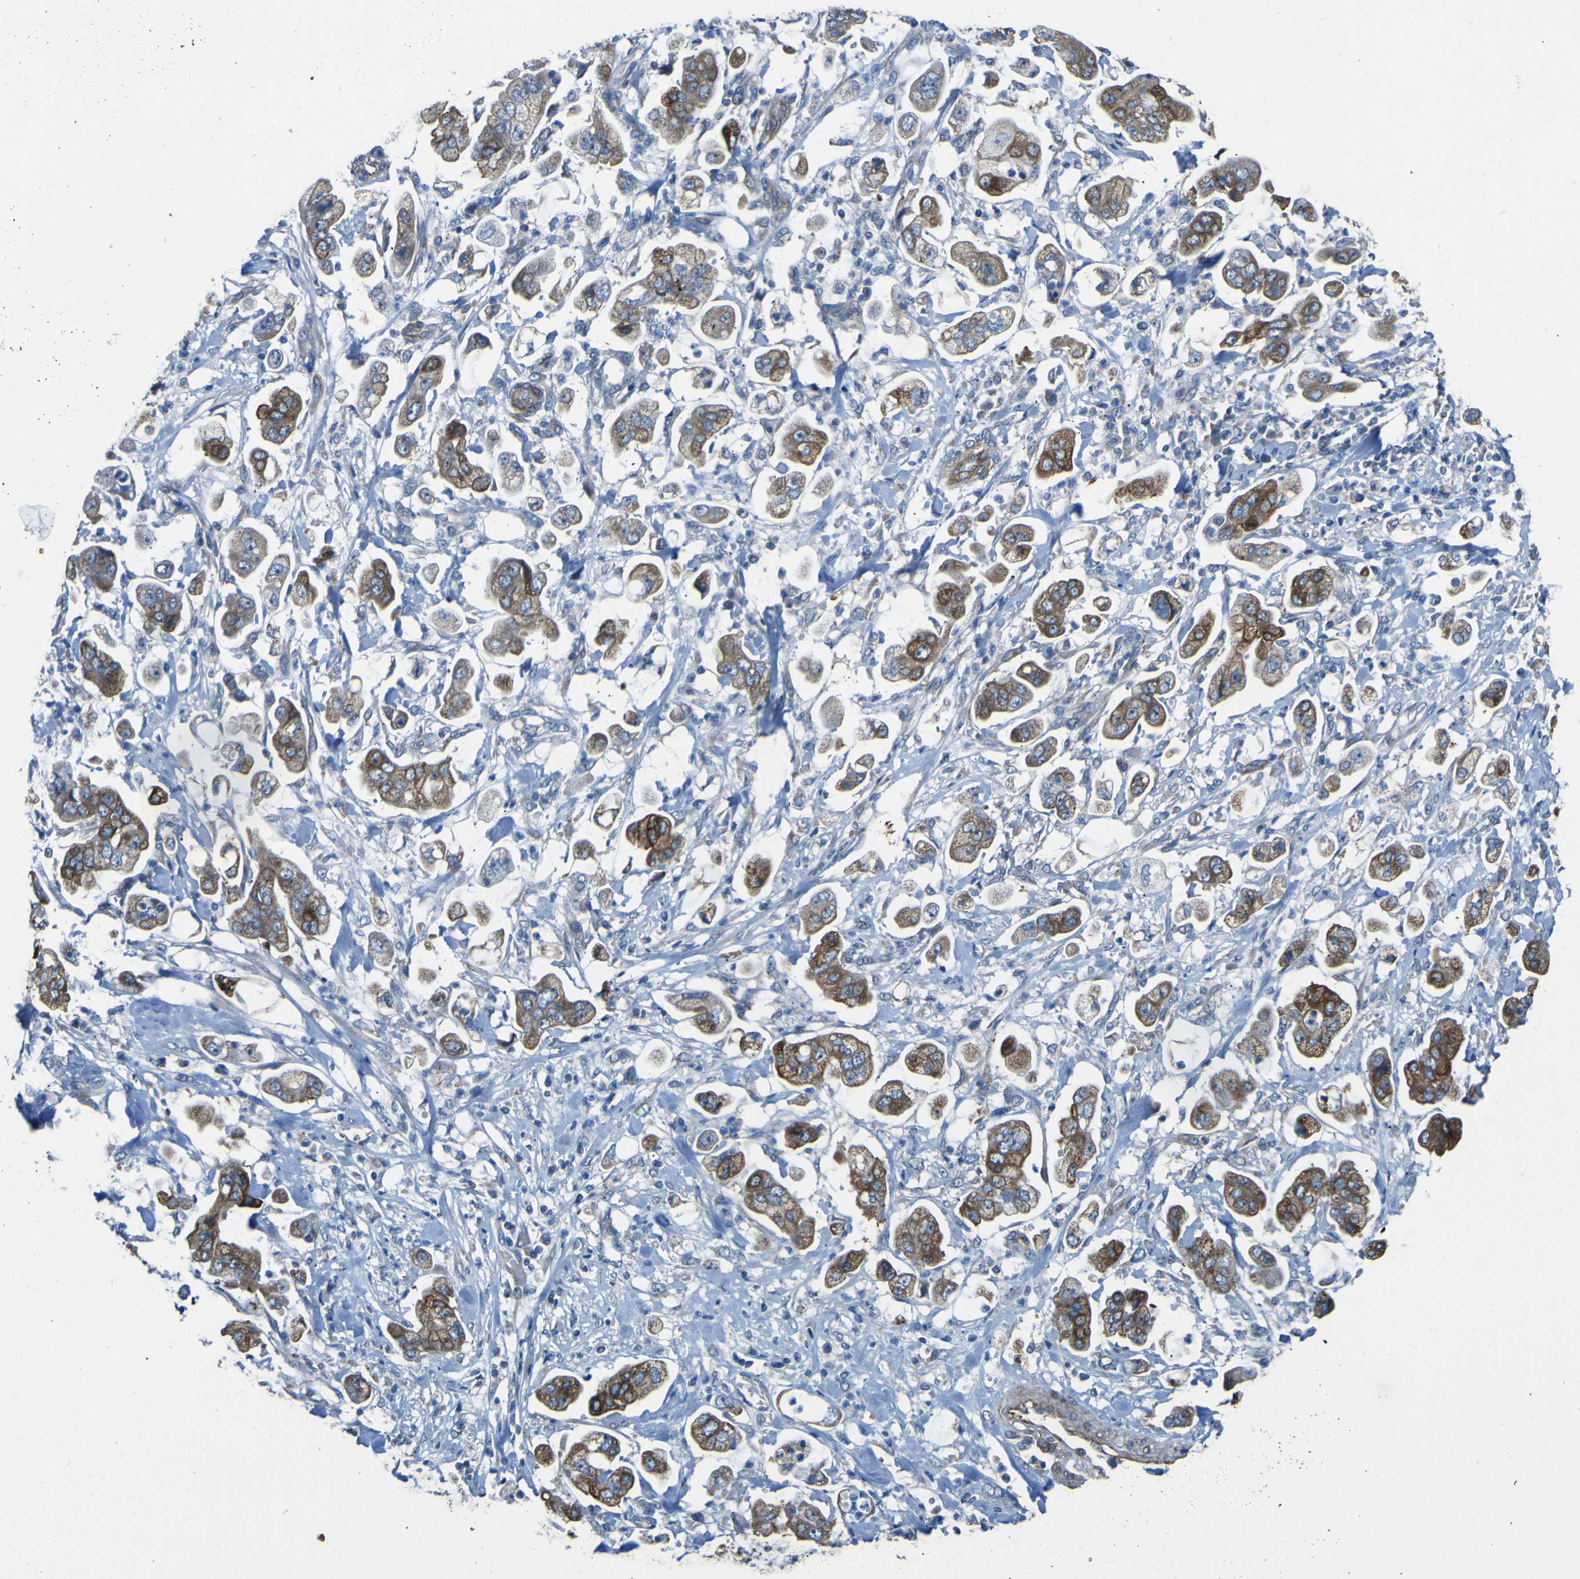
{"staining": {"intensity": "moderate", "quantity": ">75%", "location": "cytoplasmic/membranous"}, "tissue": "stomach cancer", "cell_type": "Tumor cells", "image_type": "cancer", "snomed": [{"axis": "morphology", "description": "Adenocarcinoma, NOS"}, {"axis": "topography", "description": "Stomach"}], "caption": "Immunohistochemistry (IHC) (DAB (3,3'-diaminobenzidine)) staining of stomach cancer displays moderate cytoplasmic/membranous protein staining in about >75% of tumor cells.", "gene": "ALDH18A1", "patient": {"sex": "male", "age": 62}}